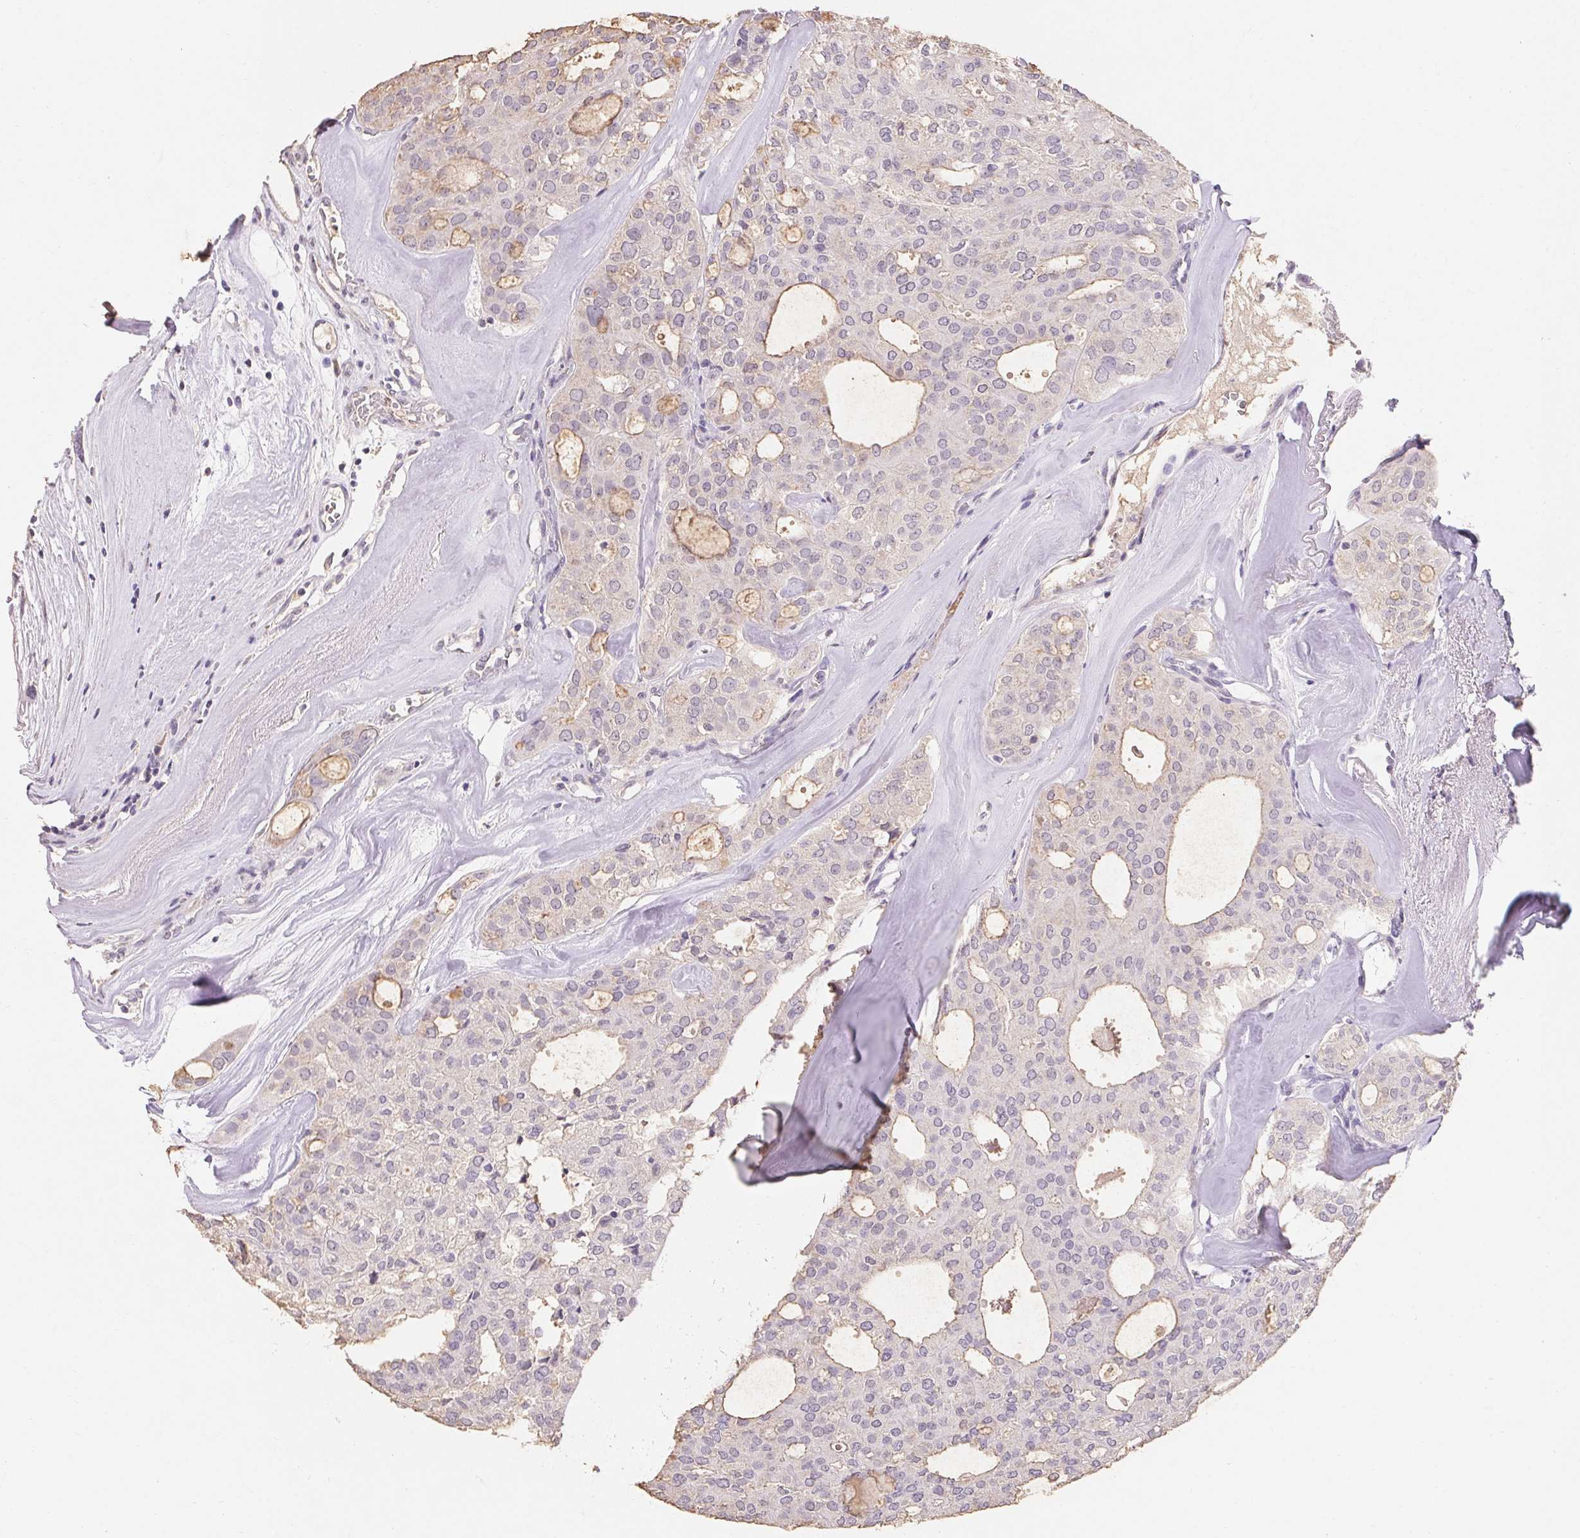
{"staining": {"intensity": "moderate", "quantity": "<25%", "location": "cytoplasmic/membranous"}, "tissue": "thyroid cancer", "cell_type": "Tumor cells", "image_type": "cancer", "snomed": [{"axis": "morphology", "description": "Follicular adenoma carcinoma, NOS"}, {"axis": "topography", "description": "Thyroid gland"}], "caption": "A low amount of moderate cytoplasmic/membranous expression is seen in about <25% of tumor cells in thyroid cancer (follicular adenoma carcinoma) tissue.", "gene": "MAP7D2", "patient": {"sex": "male", "age": 75}}